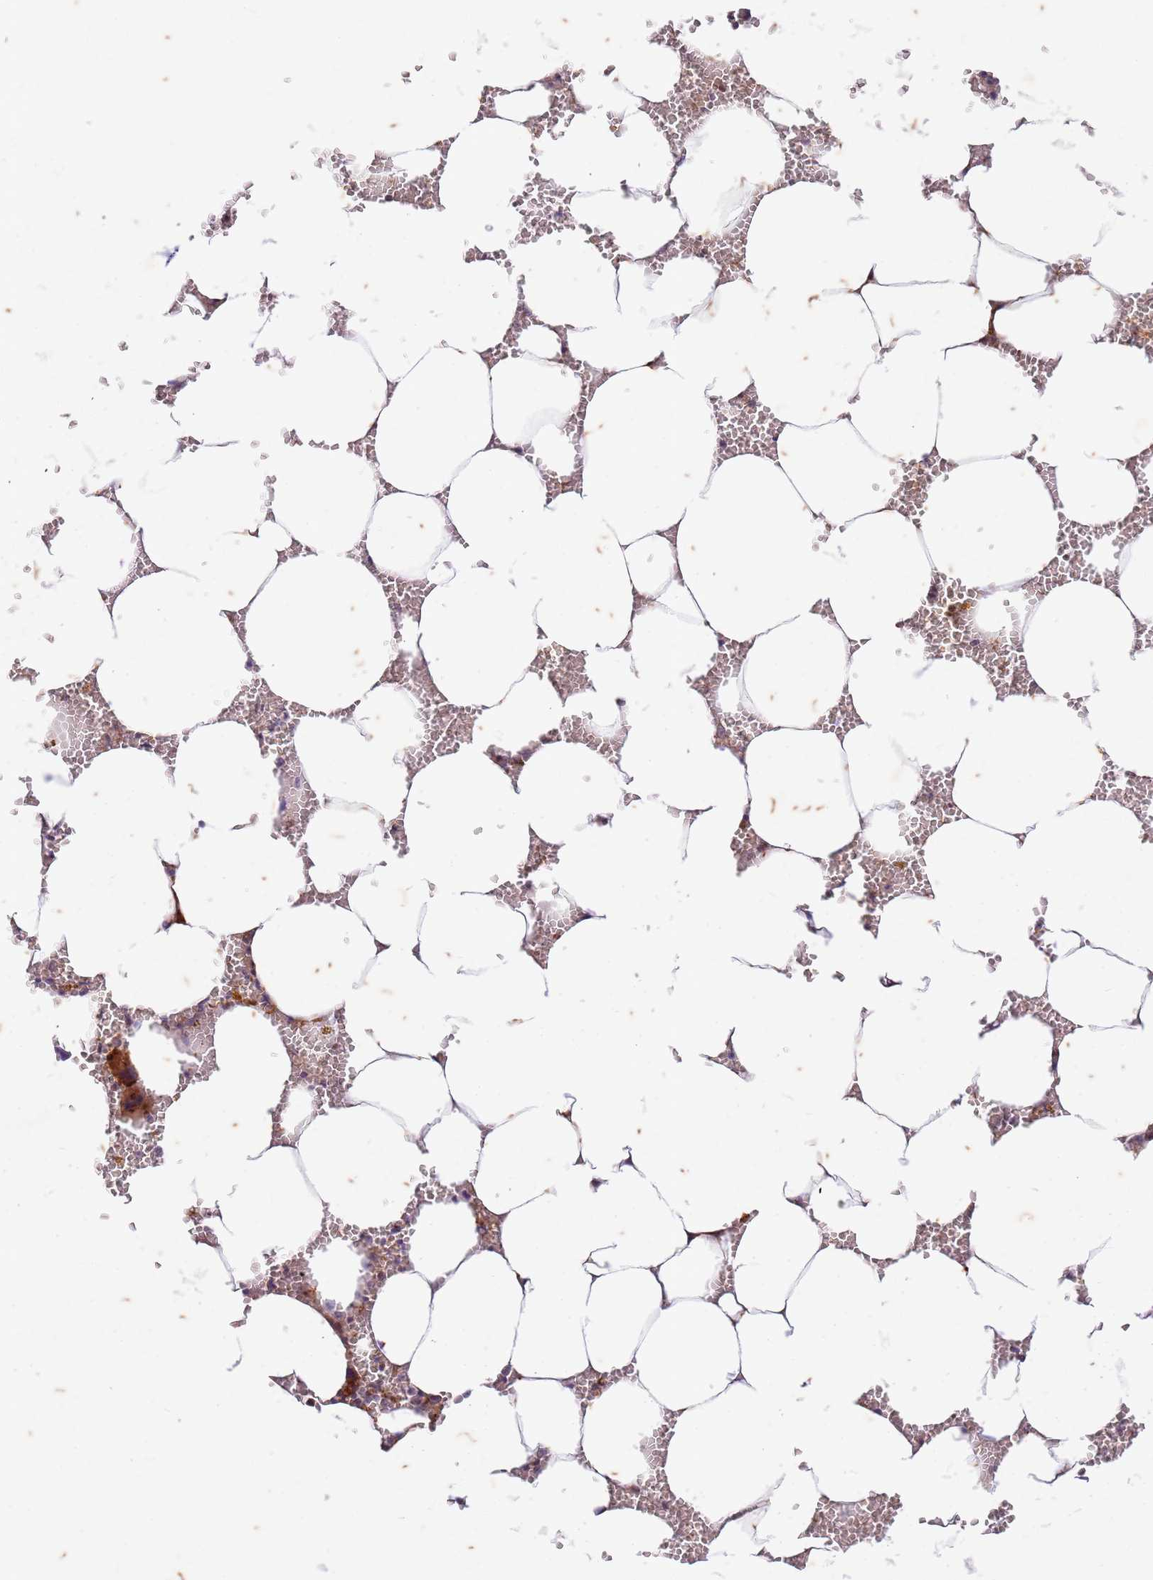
{"staining": {"intensity": "moderate", "quantity": "<25%", "location": "cytoplasmic/membranous"}, "tissue": "bone marrow", "cell_type": "Hematopoietic cells", "image_type": "normal", "snomed": [{"axis": "morphology", "description": "Normal tissue, NOS"}, {"axis": "topography", "description": "Bone marrow"}], "caption": "High-magnification brightfield microscopy of benign bone marrow stained with DAB (3,3'-diaminobenzidine) (brown) and counterstained with hematoxylin (blue). hematopoietic cells exhibit moderate cytoplasmic/membranous staining is seen in about<25% of cells.", "gene": "RAPGEF3", "patient": {"sex": "male", "age": 70}}